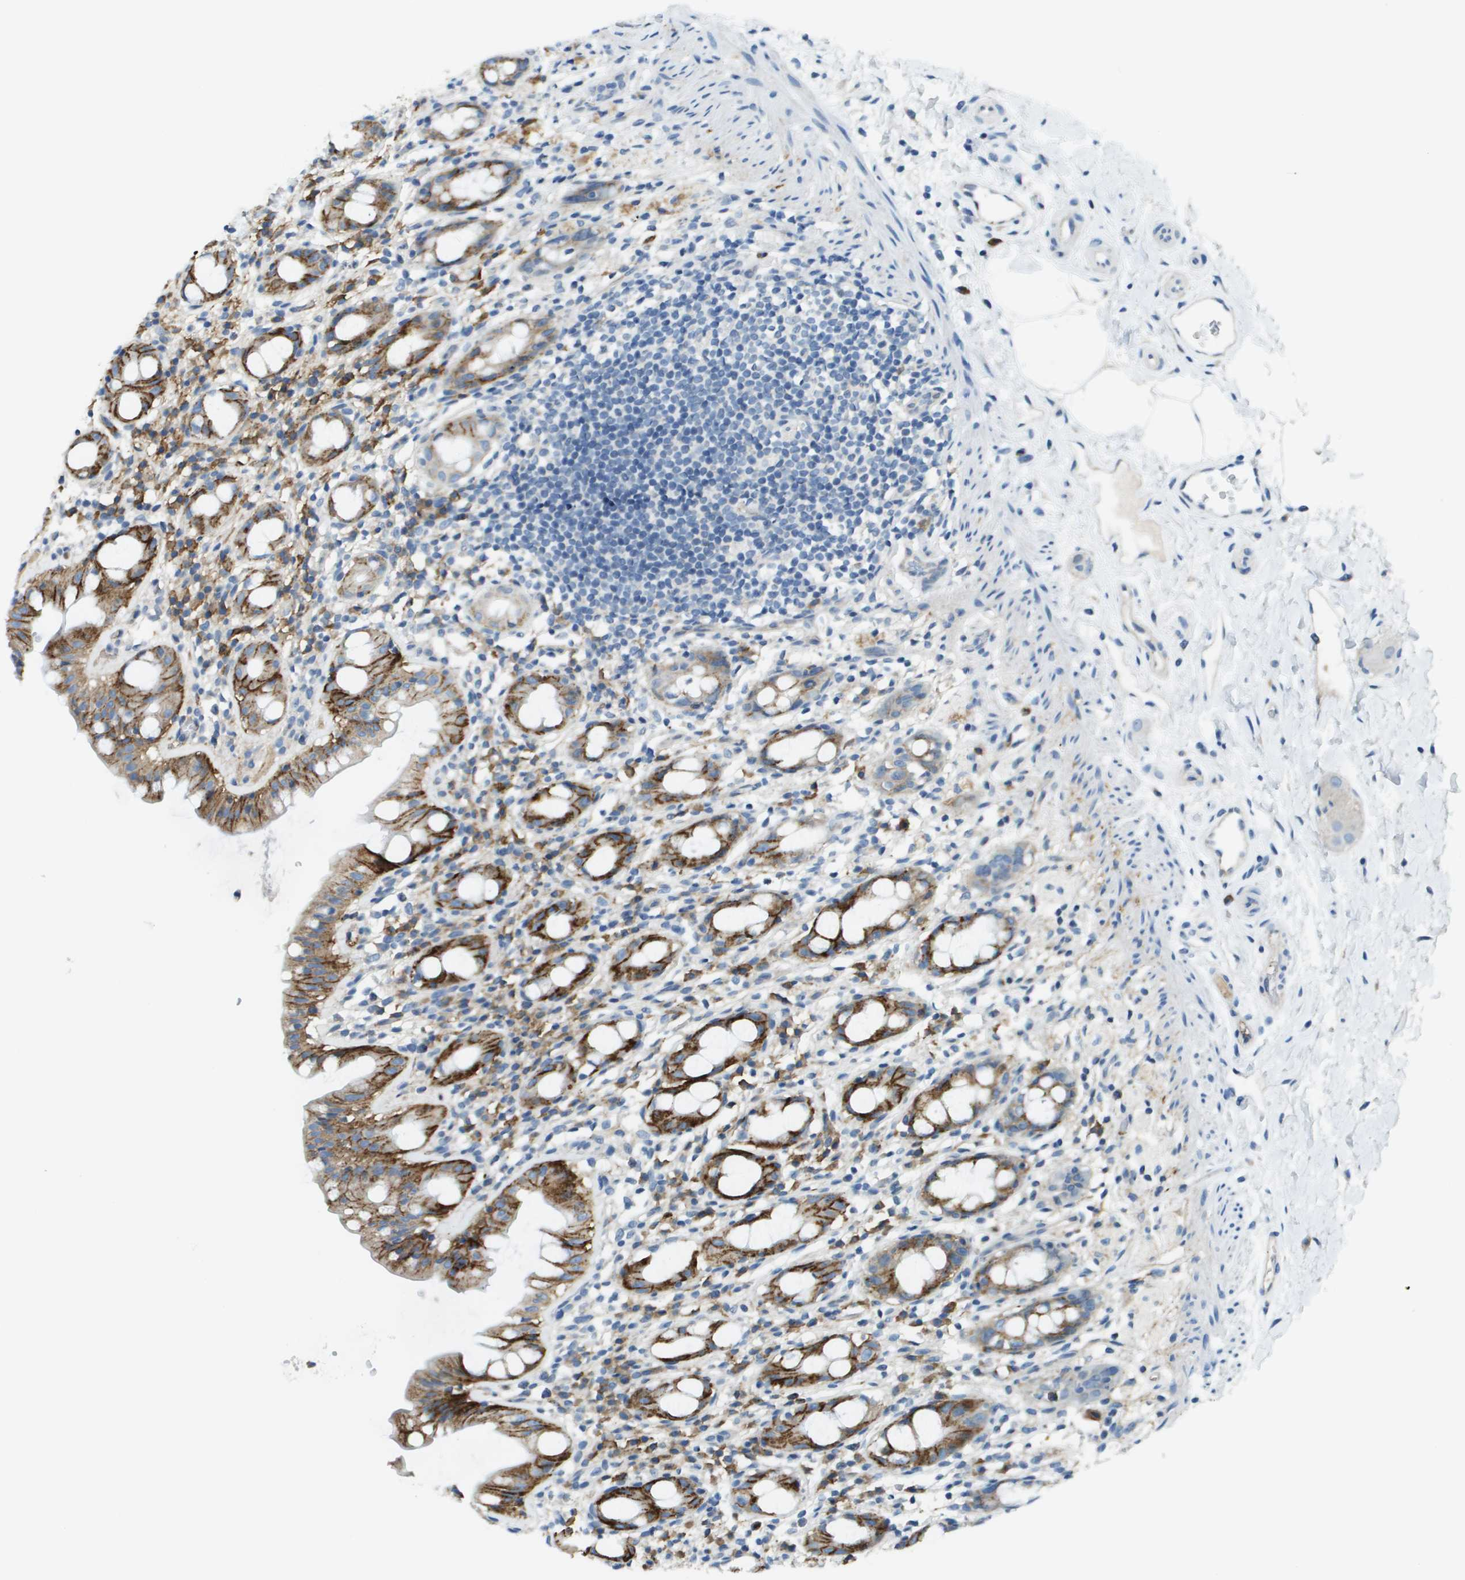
{"staining": {"intensity": "strong", "quantity": ">75%", "location": "cytoplasmic/membranous"}, "tissue": "rectum", "cell_type": "Glandular cells", "image_type": "normal", "snomed": [{"axis": "morphology", "description": "Normal tissue, NOS"}, {"axis": "topography", "description": "Rectum"}], "caption": "An IHC micrograph of benign tissue is shown. Protein staining in brown labels strong cytoplasmic/membranous positivity in rectum within glandular cells. (DAB (3,3'-diaminobenzidine) IHC with brightfield microscopy, high magnification).", "gene": "SDC1", "patient": {"sex": "male", "age": 44}}